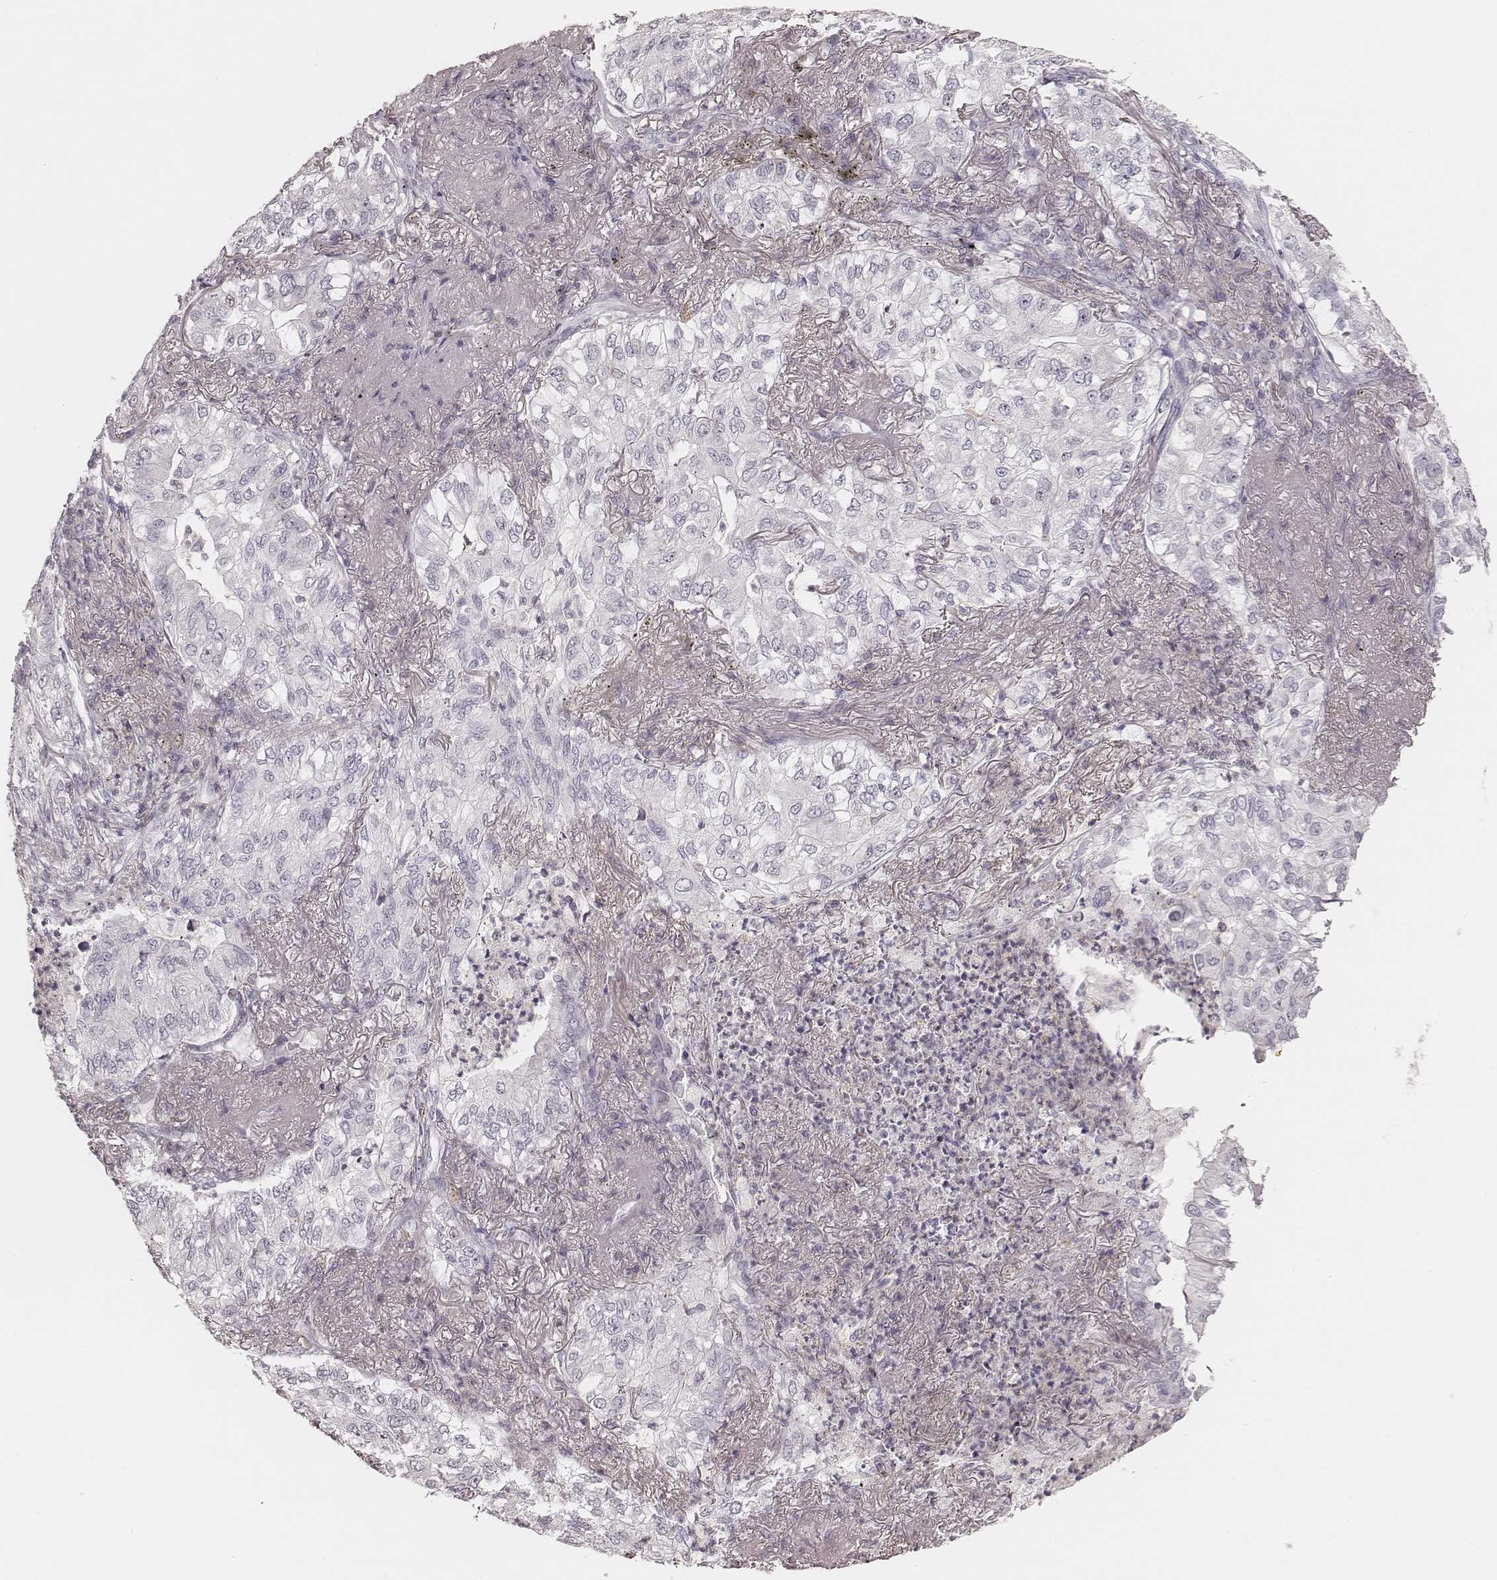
{"staining": {"intensity": "negative", "quantity": "none", "location": "none"}, "tissue": "lung cancer", "cell_type": "Tumor cells", "image_type": "cancer", "snomed": [{"axis": "morphology", "description": "Adenocarcinoma, NOS"}, {"axis": "topography", "description": "Lung"}], "caption": "There is no significant positivity in tumor cells of lung cancer (adenocarcinoma).", "gene": "MSX1", "patient": {"sex": "female", "age": 73}}